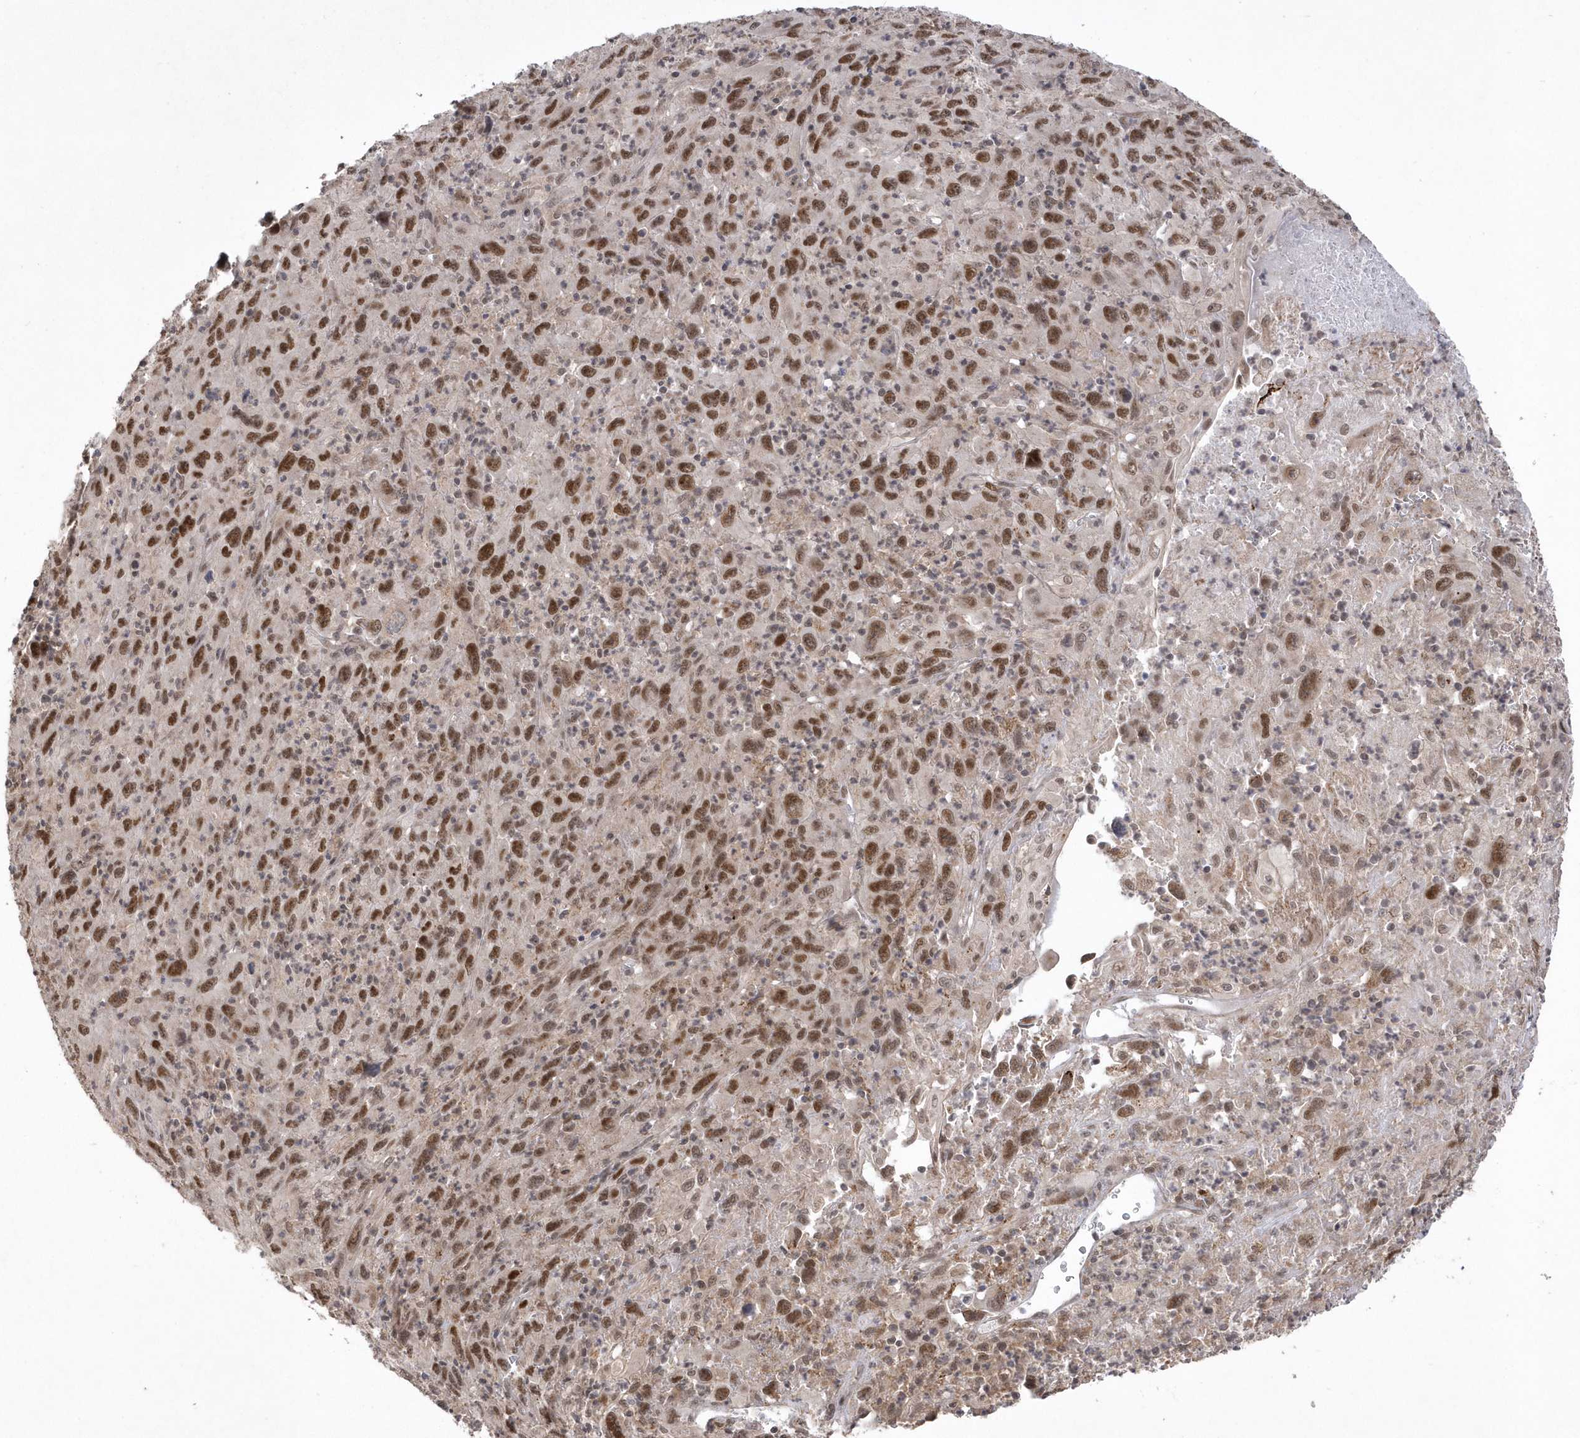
{"staining": {"intensity": "moderate", "quantity": ">75%", "location": "nuclear"}, "tissue": "melanoma", "cell_type": "Tumor cells", "image_type": "cancer", "snomed": [{"axis": "morphology", "description": "Malignant melanoma, Metastatic site"}, {"axis": "topography", "description": "Skin"}], "caption": "Human malignant melanoma (metastatic site) stained with a protein marker demonstrates moderate staining in tumor cells.", "gene": "BOD1L1", "patient": {"sex": "female", "age": 56}}